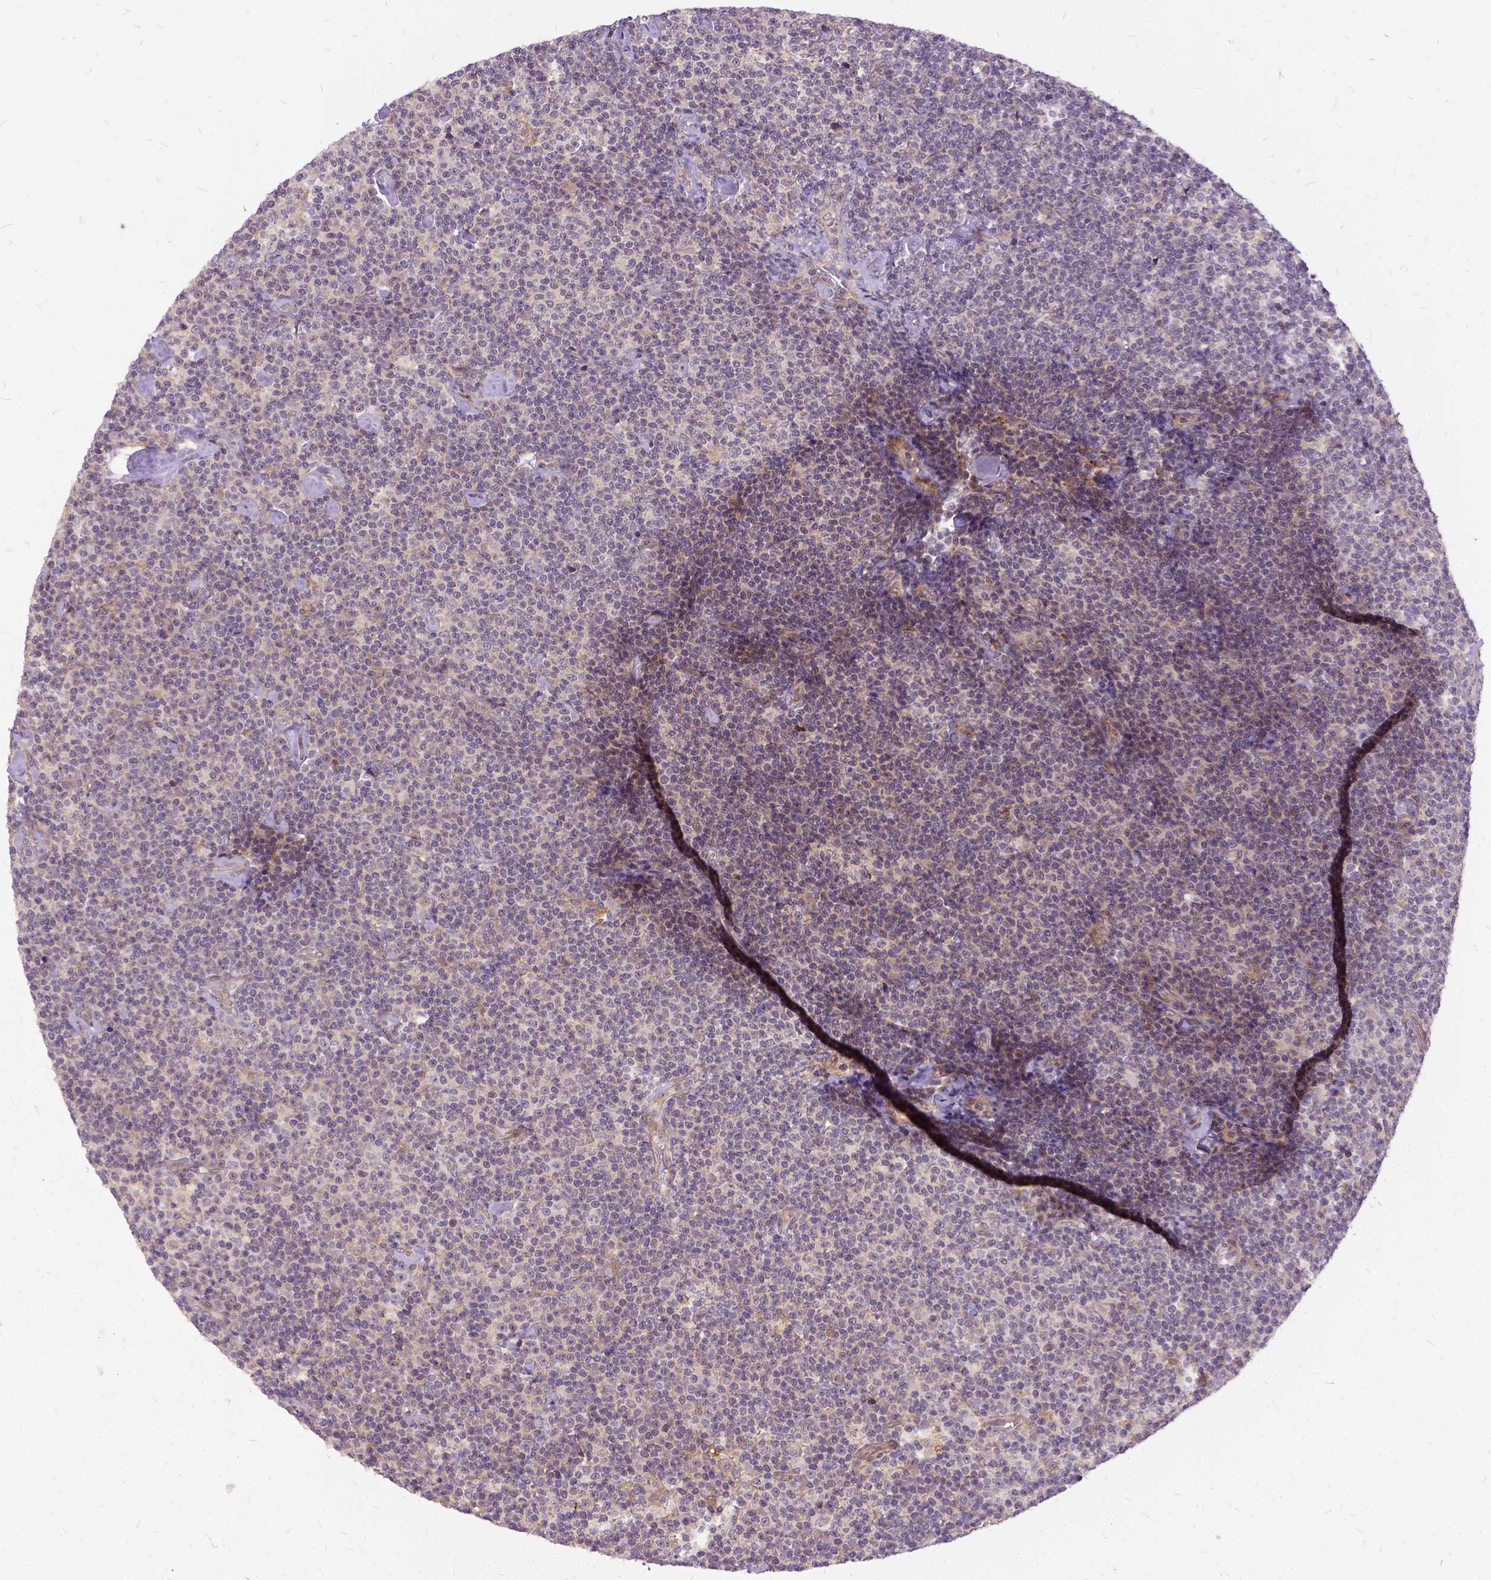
{"staining": {"intensity": "weak", "quantity": "25%-75%", "location": "cytoplasmic/membranous"}, "tissue": "lymphoma", "cell_type": "Tumor cells", "image_type": "cancer", "snomed": [{"axis": "morphology", "description": "Malignant lymphoma, non-Hodgkin's type, Low grade"}, {"axis": "topography", "description": "Lymph node"}], "caption": "IHC micrograph of neoplastic tissue: low-grade malignant lymphoma, non-Hodgkin's type stained using immunohistochemistry (IHC) demonstrates low levels of weak protein expression localized specifically in the cytoplasmic/membranous of tumor cells, appearing as a cytoplasmic/membranous brown color.", "gene": "ILRUN", "patient": {"sex": "male", "age": 81}}